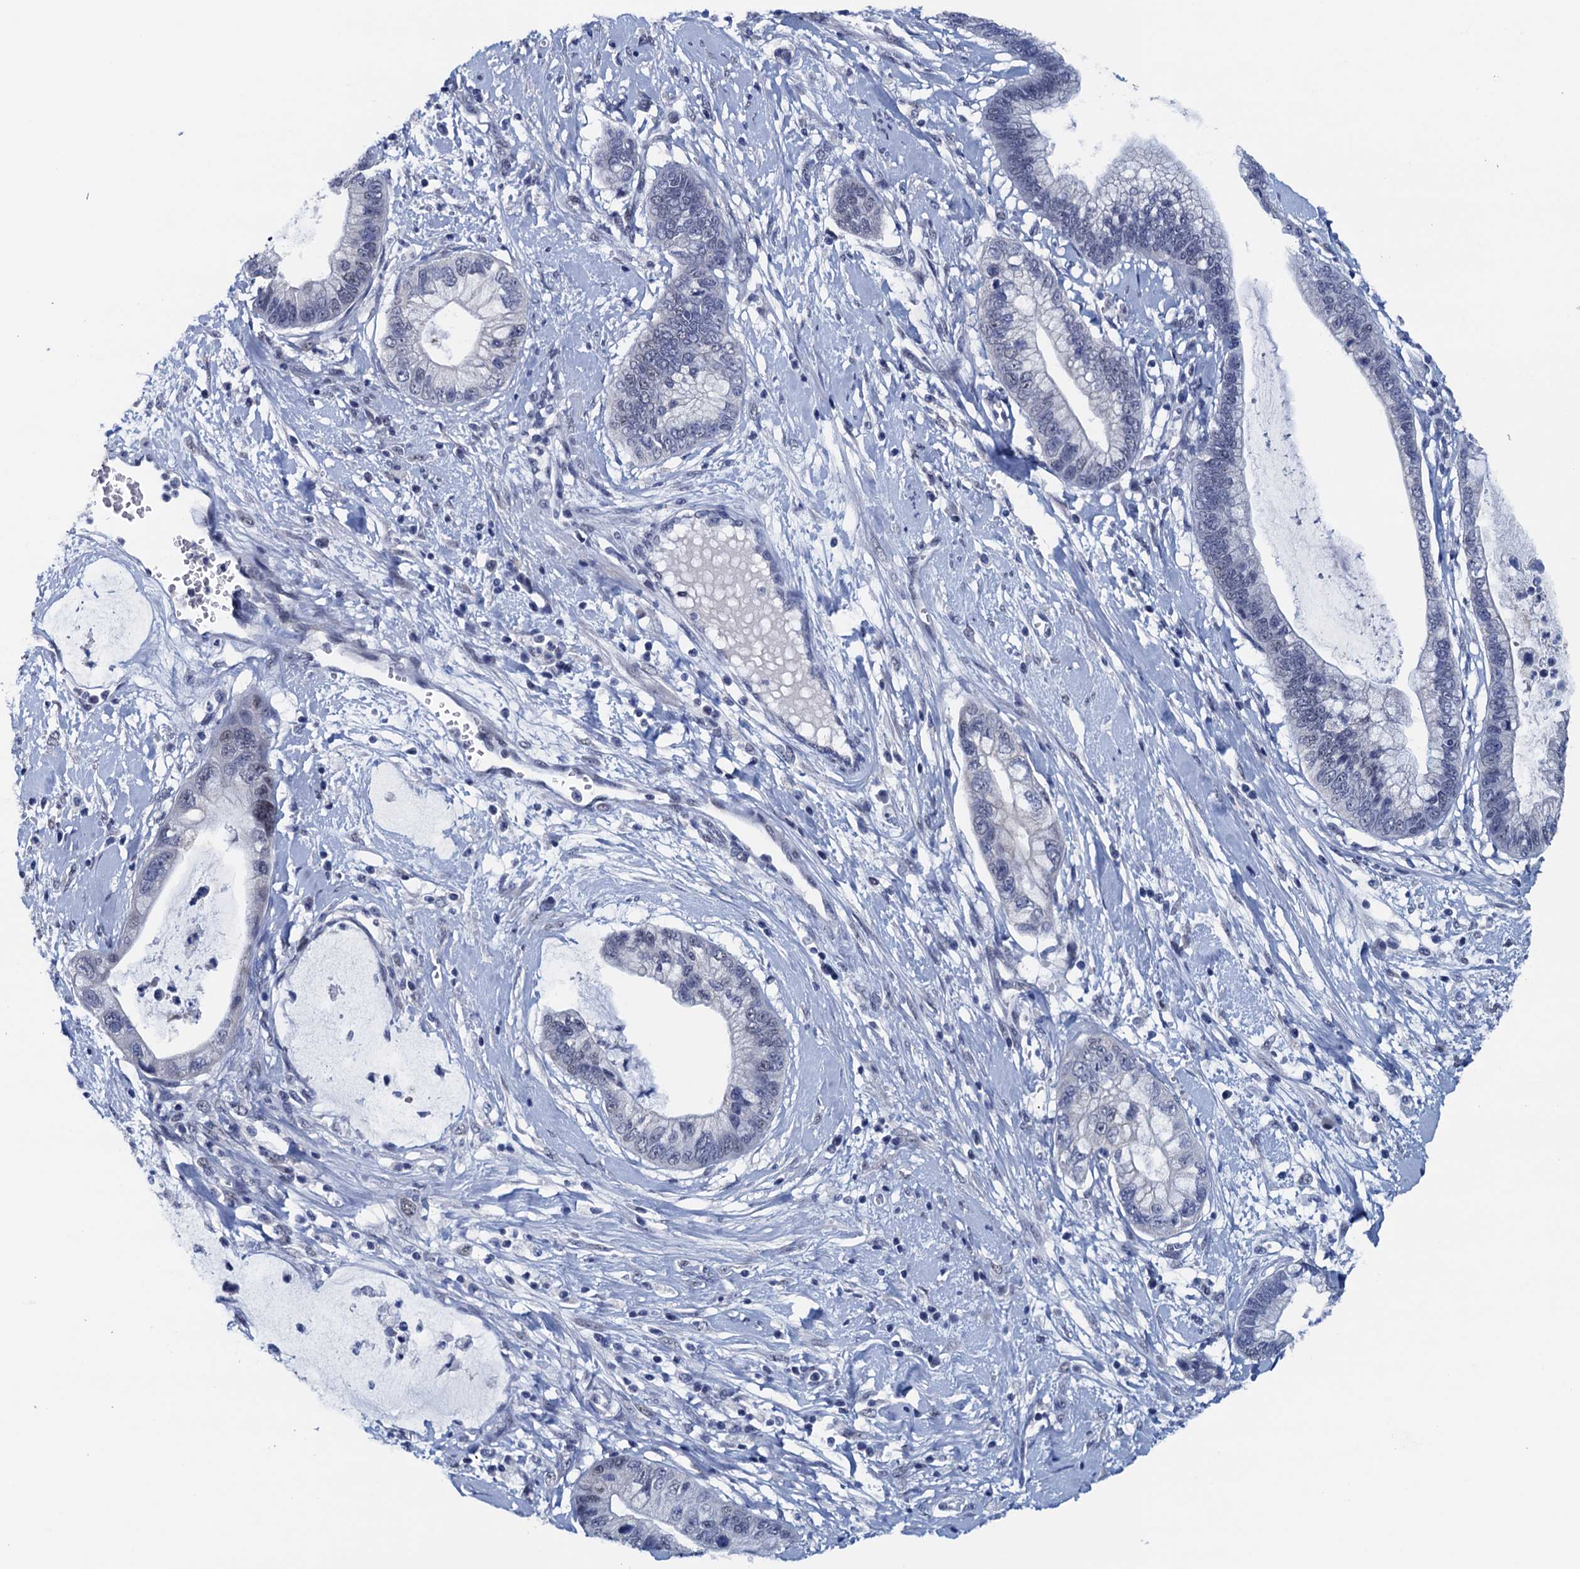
{"staining": {"intensity": "negative", "quantity": "none", "location": "none"}, "tissue": "cervical cancer", "cell_type": "Tumor cells", "image_type": "cancer", "snomed": [{"axis": "morphology", "description": "Adenocarcinoma, NOS"}, {"axis": "topography", "description": "Cervix"}], "caption": "A photomicrograph of human cervical cancer (adenocarcinoma) is negative for staining in tumor cells. The staining is performed using DAB (3,3'-diaminobenzidine) brown chromogen with nuclei counter-stained in using hematoxylin.", "gene": "FNBP4", "patient": {"sex": "female", "age": 44}}